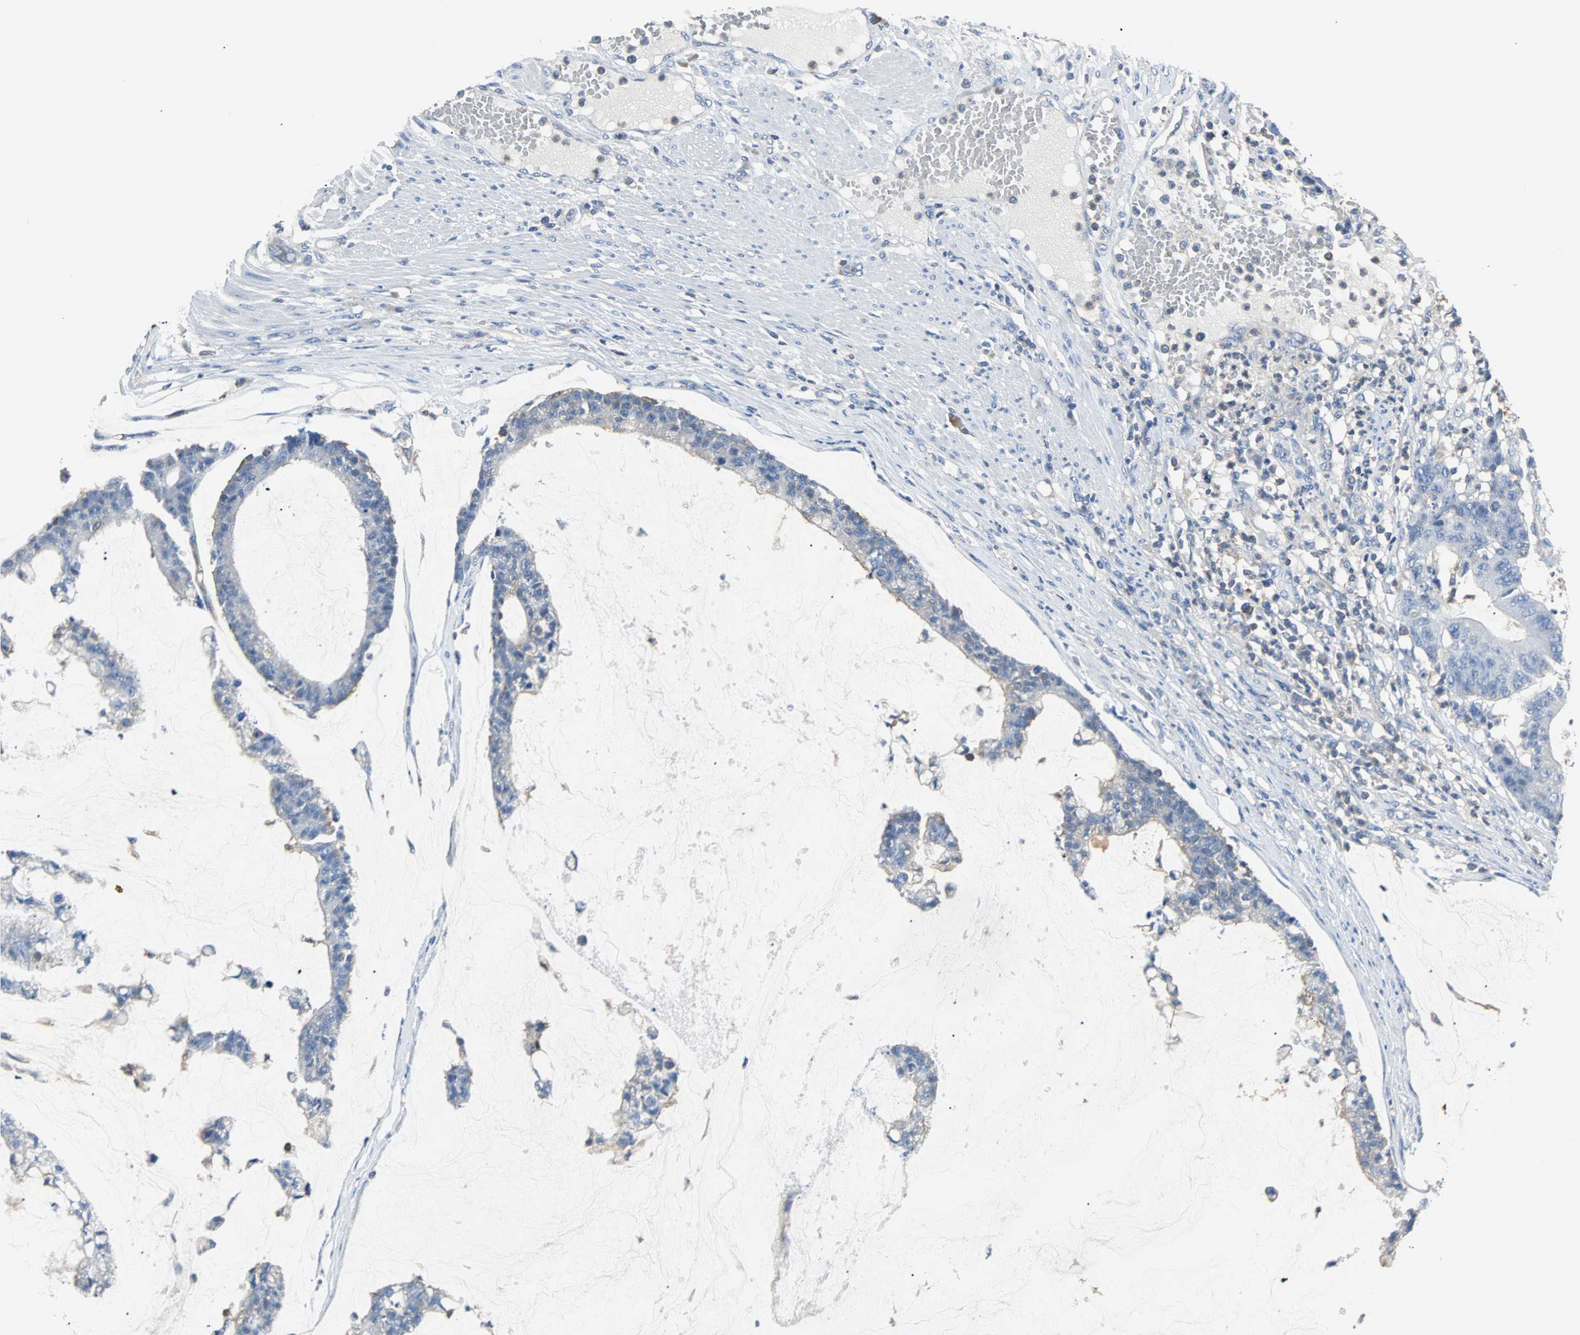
{"staining": {"intensity": "negative", "quantity": "none", "location": "none"}, "tissue": "colorectal cancer", "cell_type": "Tumor cells", "image_type": "cancer", "snomed": [{"axis": "morphology", "description": "Adenocarcinoma, NOS"}, {"axis": "topography", "description": "Colon"}], "caption": "Micrograph shows no protein positivity in tumor cells of adenocarcinoma (colorectal) tissue.", "gene": "TSC22D4", "patient": {"sex": "female", "age": 84}}